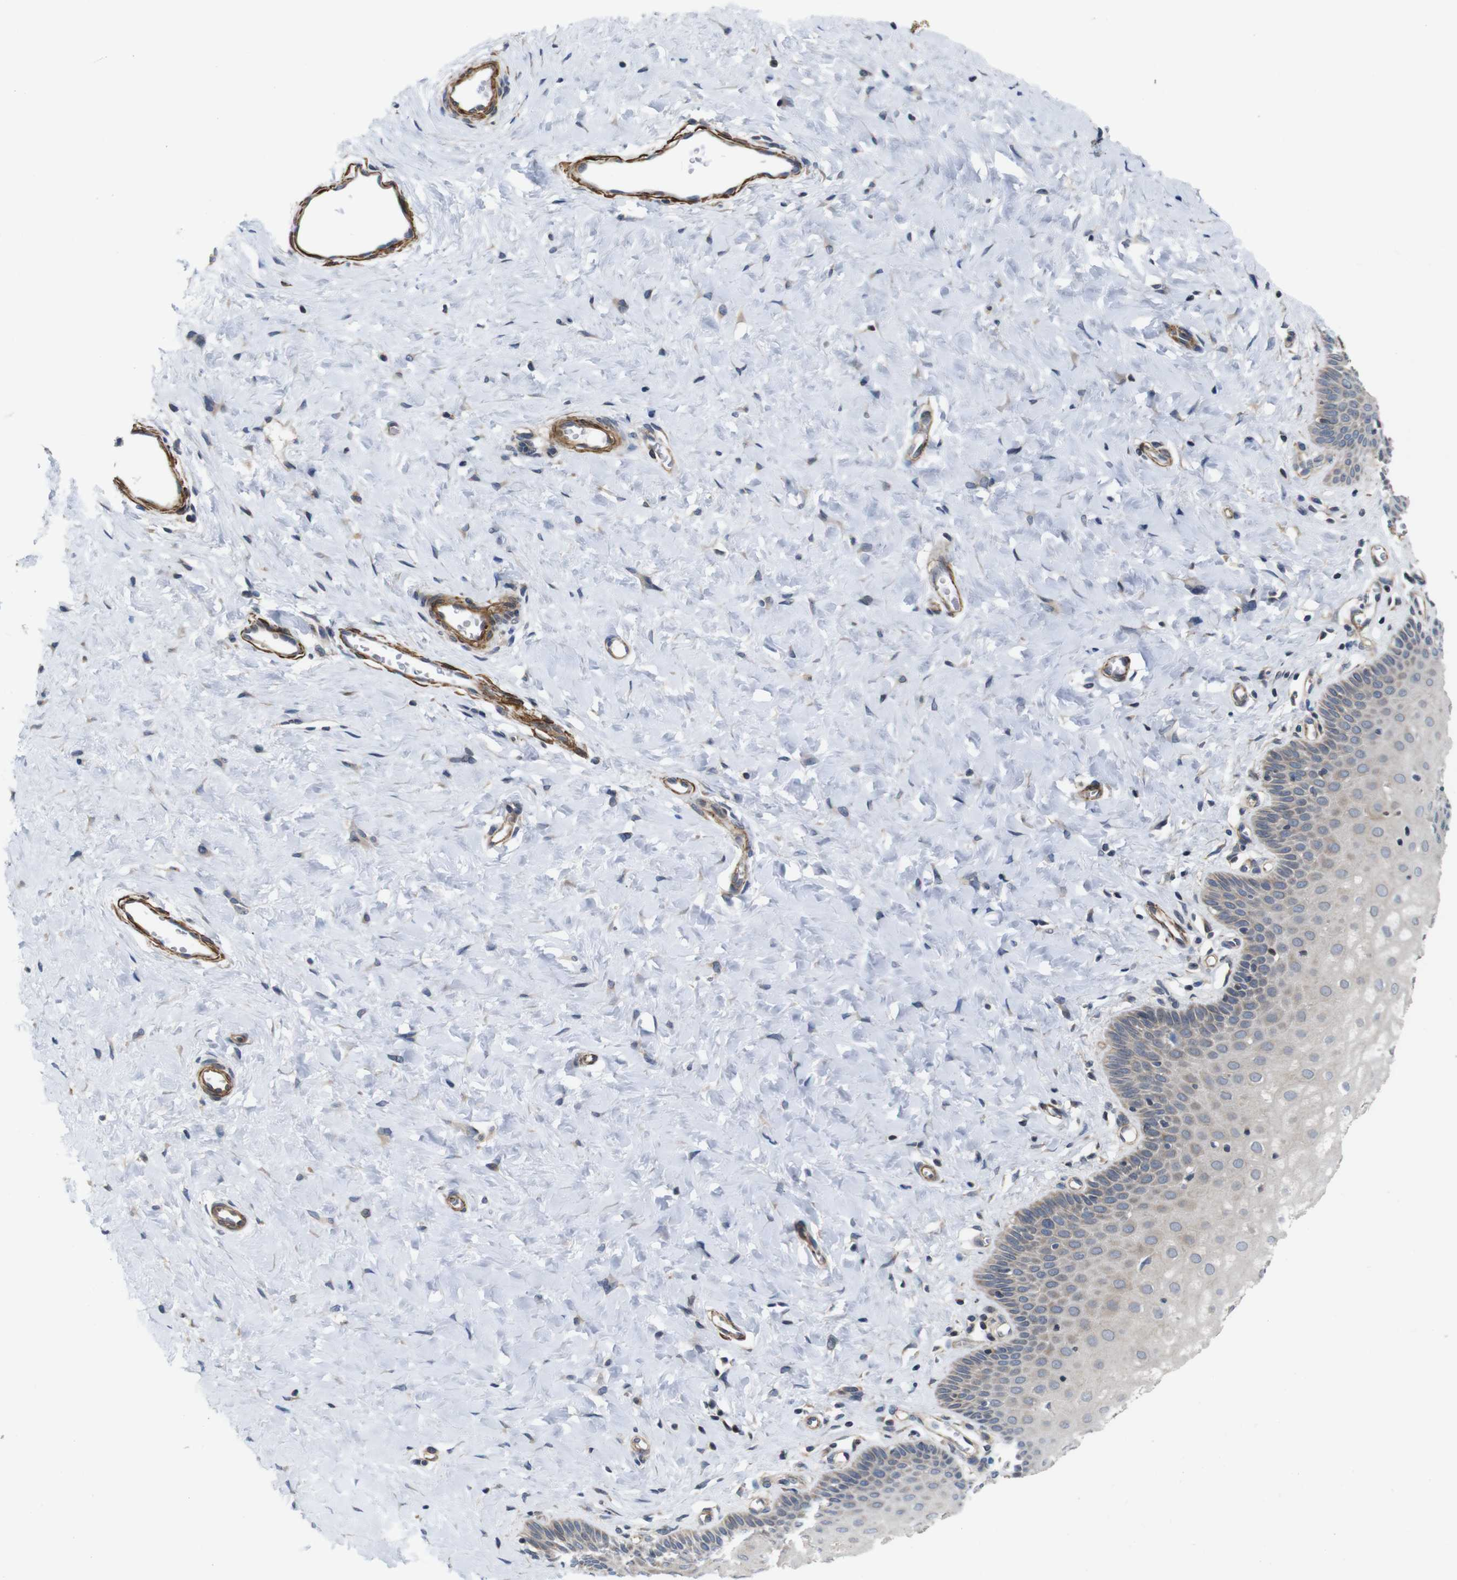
{"staining": {"intensity": "moderate", "quantity": ">75%", "location": "cytoplasmic/membranous"}, "tissue": "cervix", "cell_type": "Glandular cells", "image_type": "normal", "snomed": [{"axis": "morphology", "description": "Normal tissue, NOS"}, {"axis": "topography", "description": "Cervix"}], "caption": "The photomicrograph exhibits a brown stain indicating the presence of a protein in the cytoplasmic/membranous of glandular cells in cervix. The staining was performed using DAB to visualize the protein expression in brown, while the nuclei were stained in blue with hematoxylin (Magnification: 20x).", "gene": "GGT7", "patient": {"sex": "female", "age": 55}}